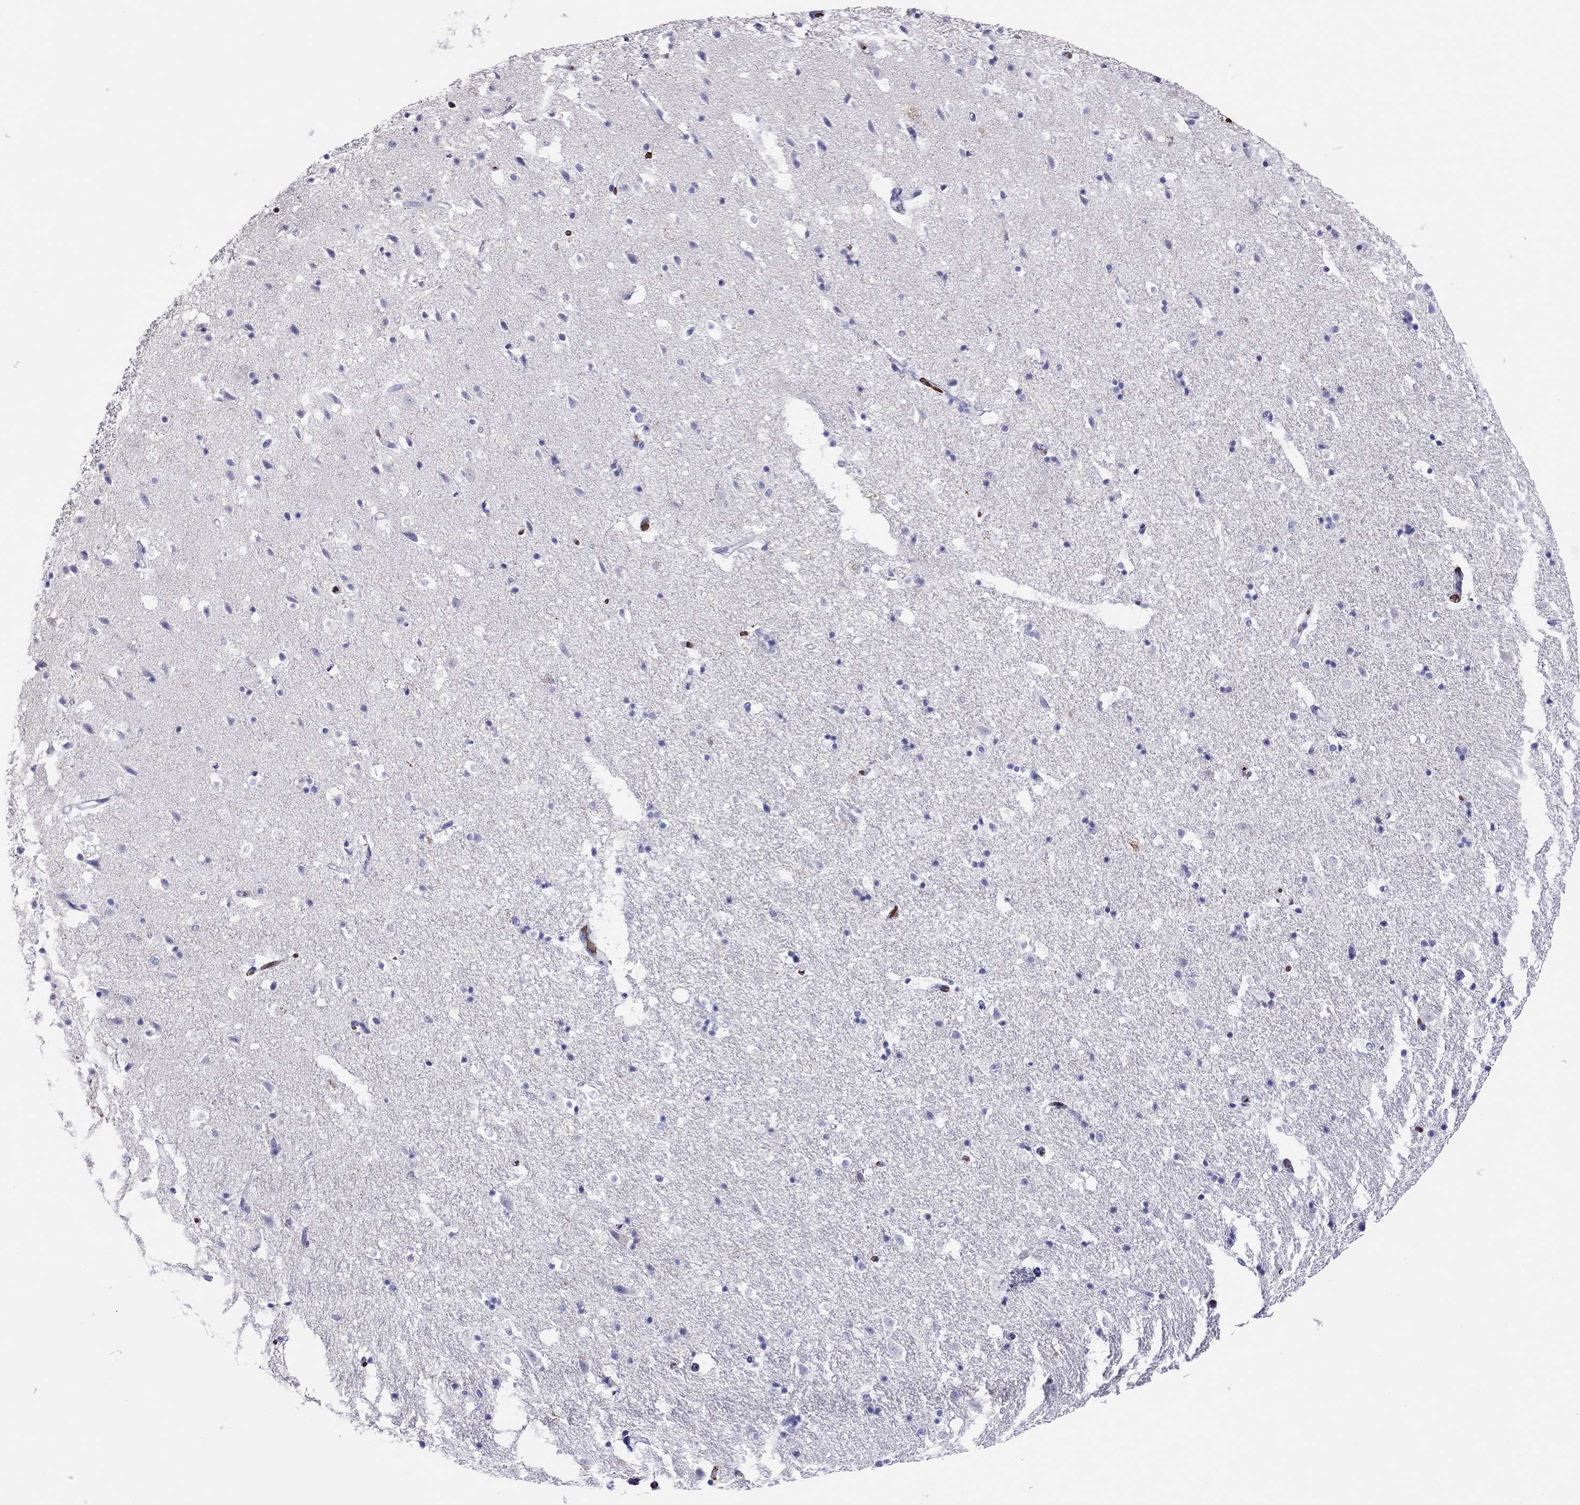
{"staining": {"intensity": "negative", "quantity": "none", "location": "none"}, "tissue": "hippocampus", "cell_type": "Glial cells", "image_type": "normal", "snomed": [{"axis": "morphology", "description": "Normal tissue, NOS"}, {"axis": "topography", "description": "Hippocampus"}], "caption": "Glial cells are negative for protein expression in normal human hippocampus. (Stains: DAB IHC with hematoxylin counter stain, Microscopy: brightfield microscopy at high magnification).", "gene": "PTPRN", "patient": {"sex": "male", "age": 49}}